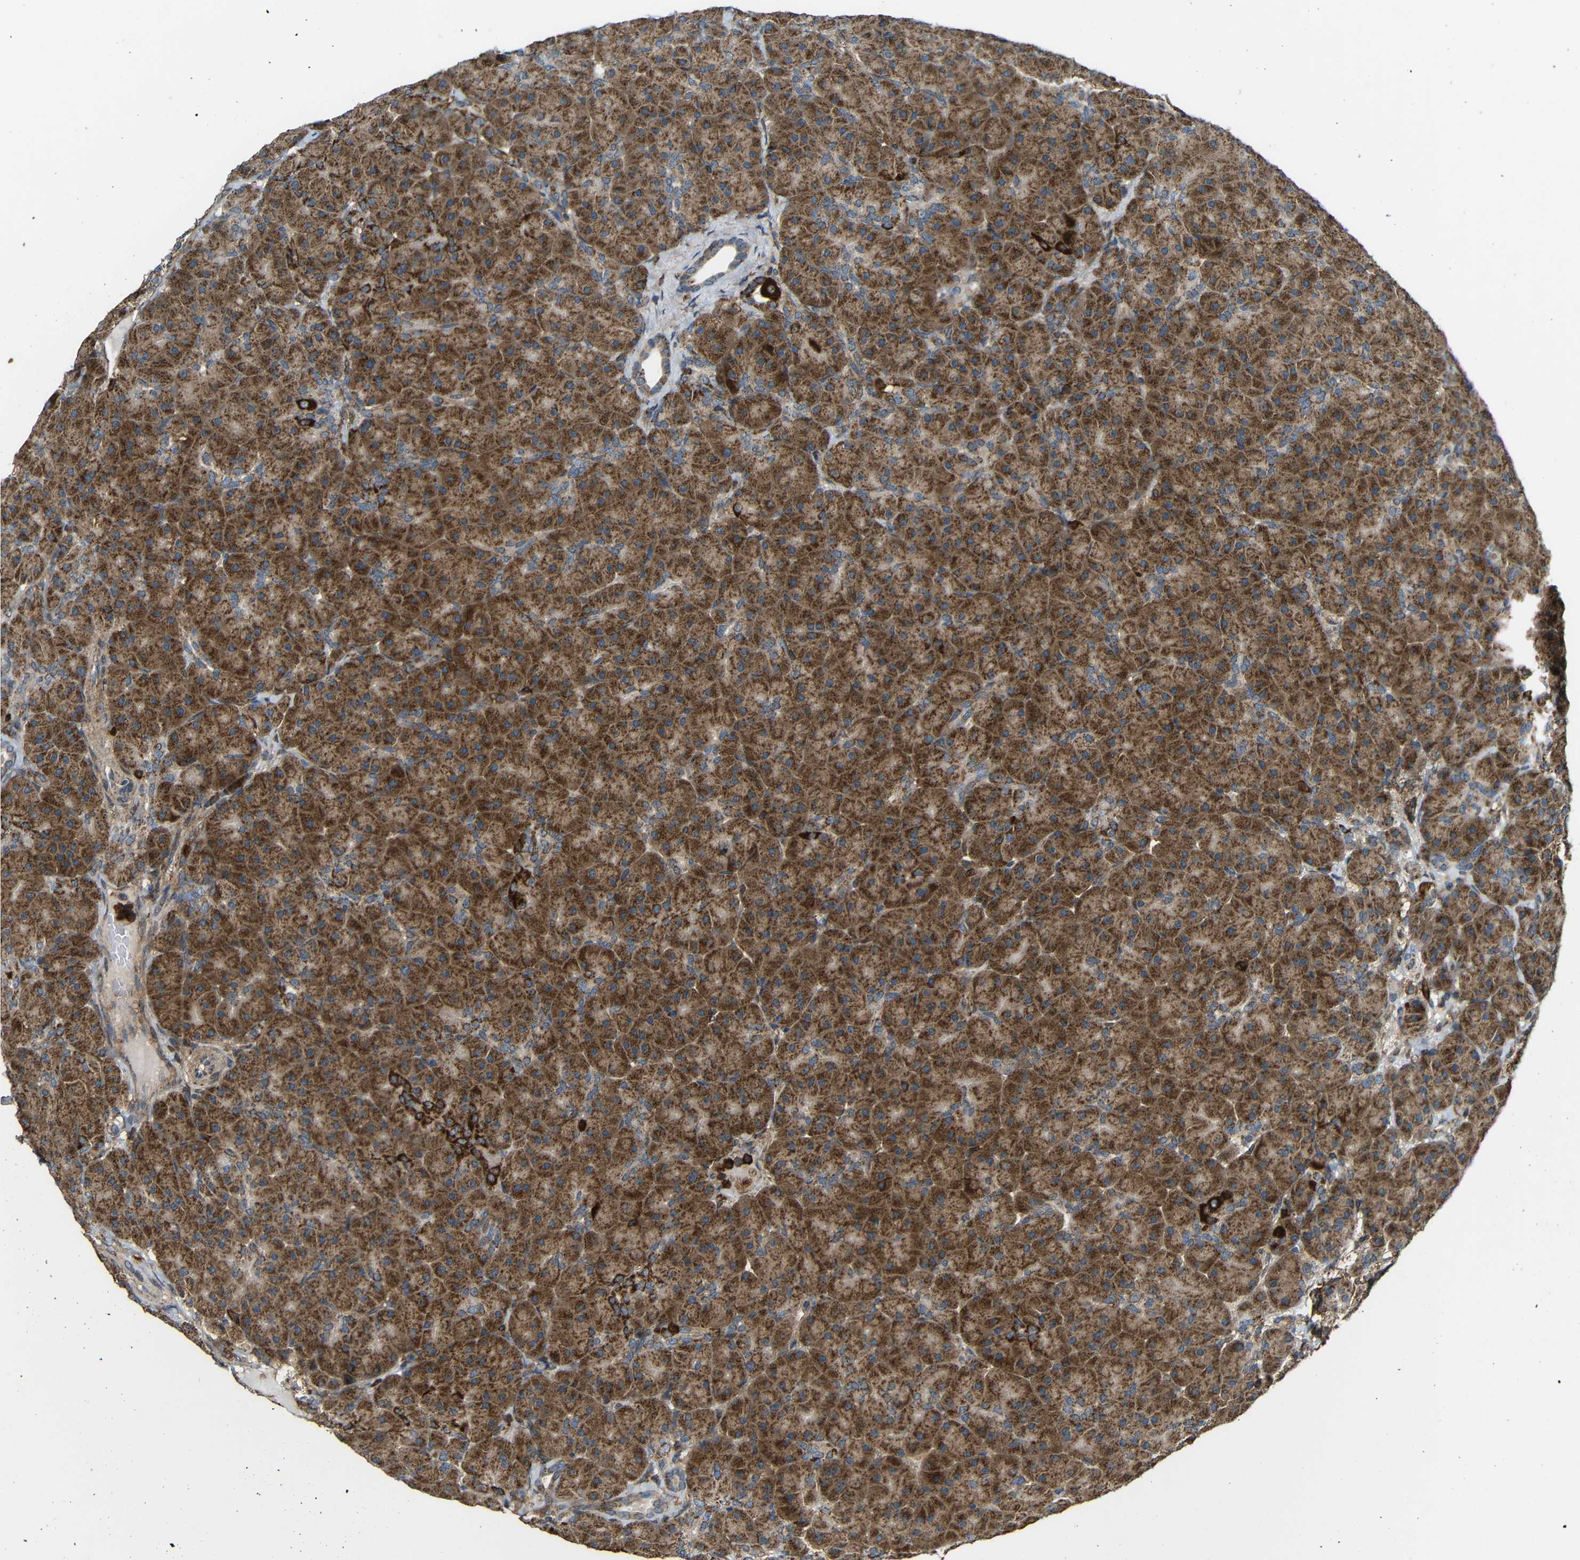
{"staining": {"intensity": "strong", "quantity": ">75%", "location": "cytoplasmic/membranous"}, "tissue": "pancreas", "cell_type": "Exocrine glandular cells", "image_type": "normal", "snomed": [{"axis": "morphology", "description": "Normal tissue, NOS"}, {"axis": "topography", "description": "Pancreas"}], "caption": "Strong cytoplasmic/membranous staining is present in approximately >75% of exocrine glandular cells in benign pancreas. (DAB (3,3'-diaminobenzidine) = brown stain, brightfield microscopy at high magnification).", "gene": "C1GALT1", "patient": {"sex": "male", "age": 66}}